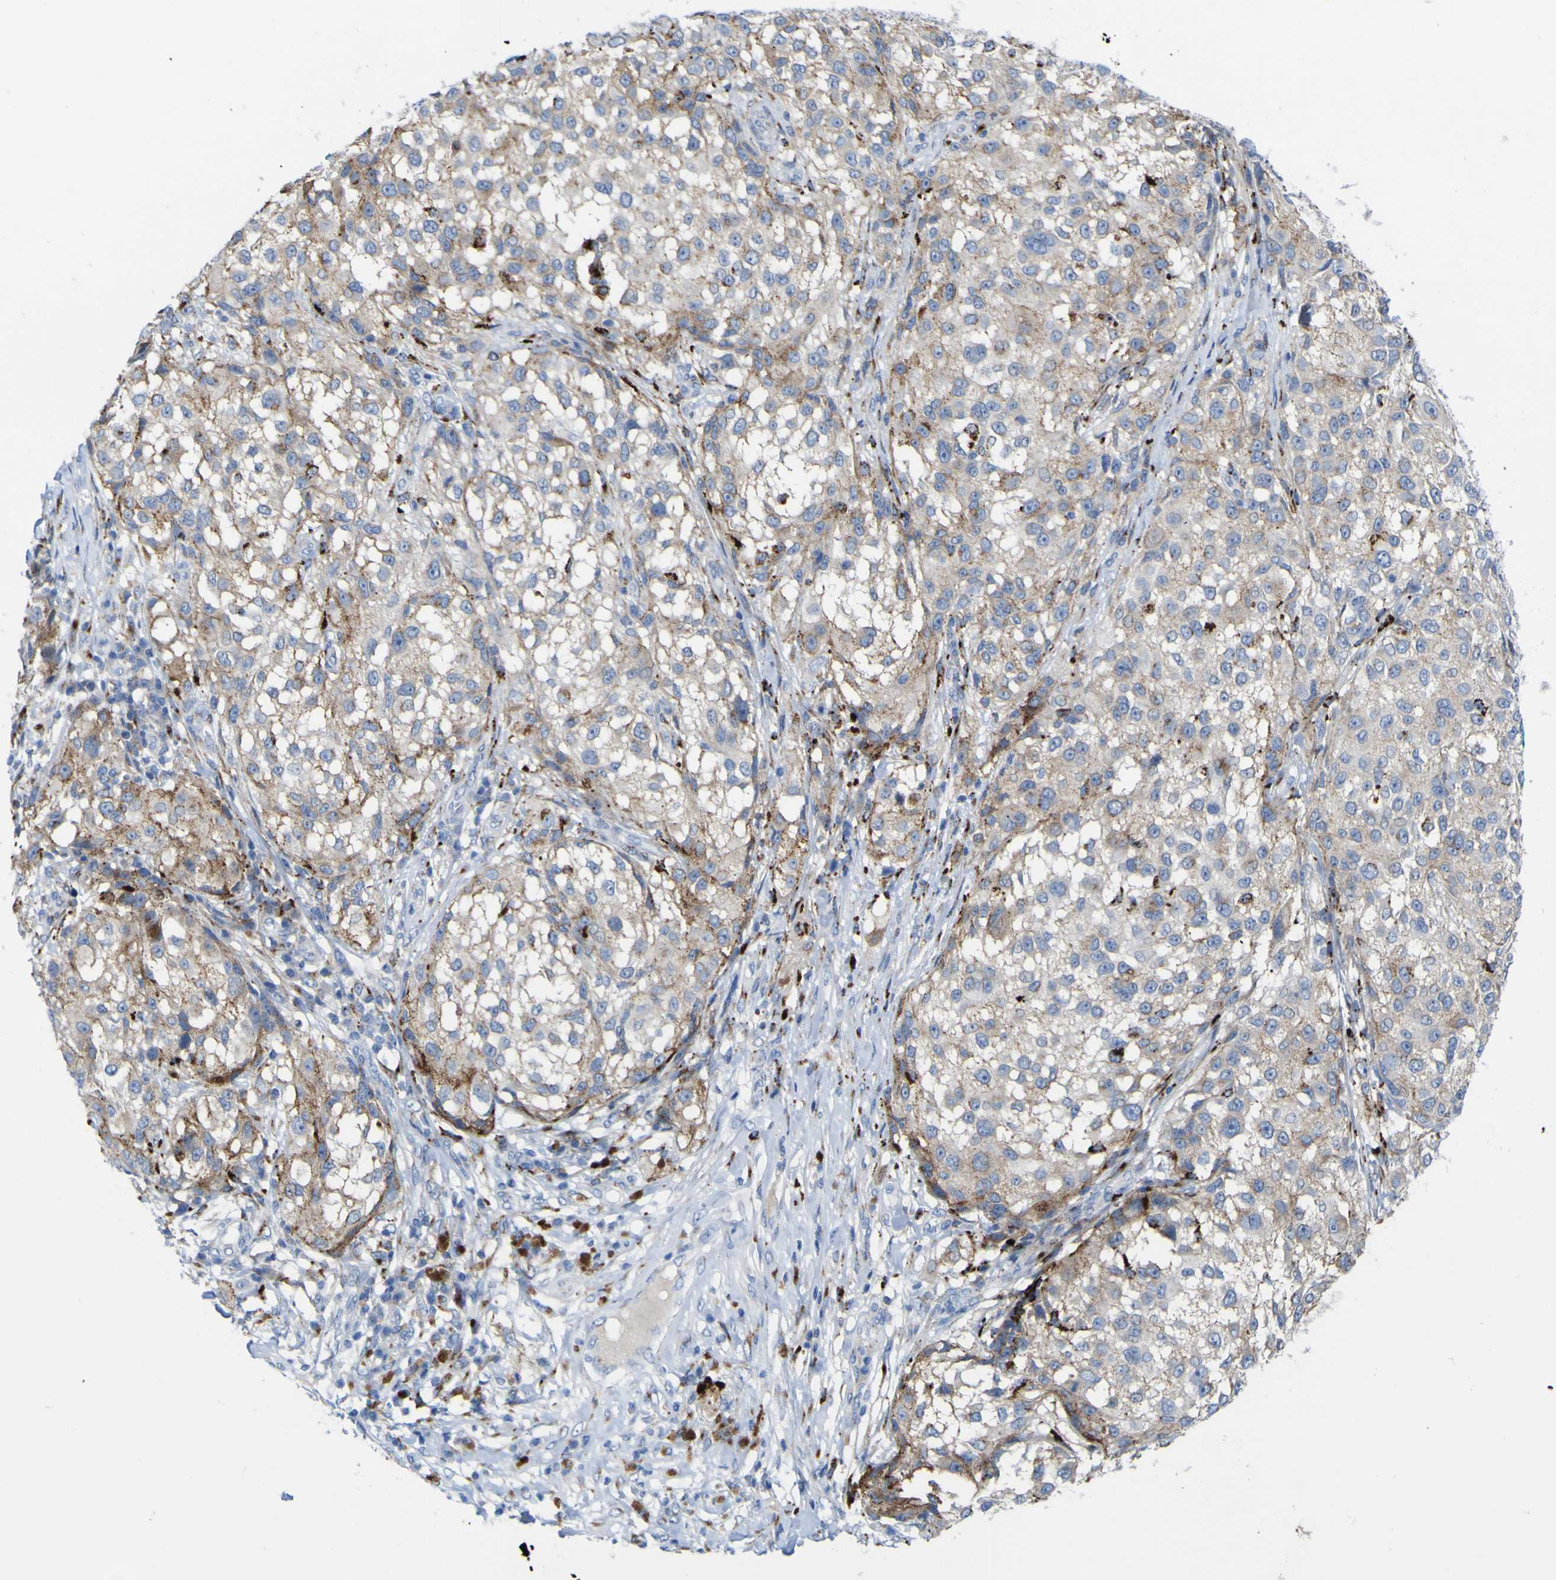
{"staining": {"intensity": "weak", "quantity": "25%-75%", "location": "cytoplasmic/membranous"}, "tissue": "melanoma", "cell_type": "Tumor cells", "image_type": "cancer", "snomed": [{"axis": "morphology", "description": "Necrosis, NOS"}, {"axis": "morphology", "description": "Malignant melanoma, NOS"}, {"axis": "topography", "description": "Skin"}], "caption": "IHC of malignant melanoma displays low levels of weak cytoplasmic/membranous expression in approximately 25%-75% of tumor cells. (IHC, brightfield microscopy, high magnification).", "gene": "PTPRF", "patient": {"sex": "female", "age": 87}}